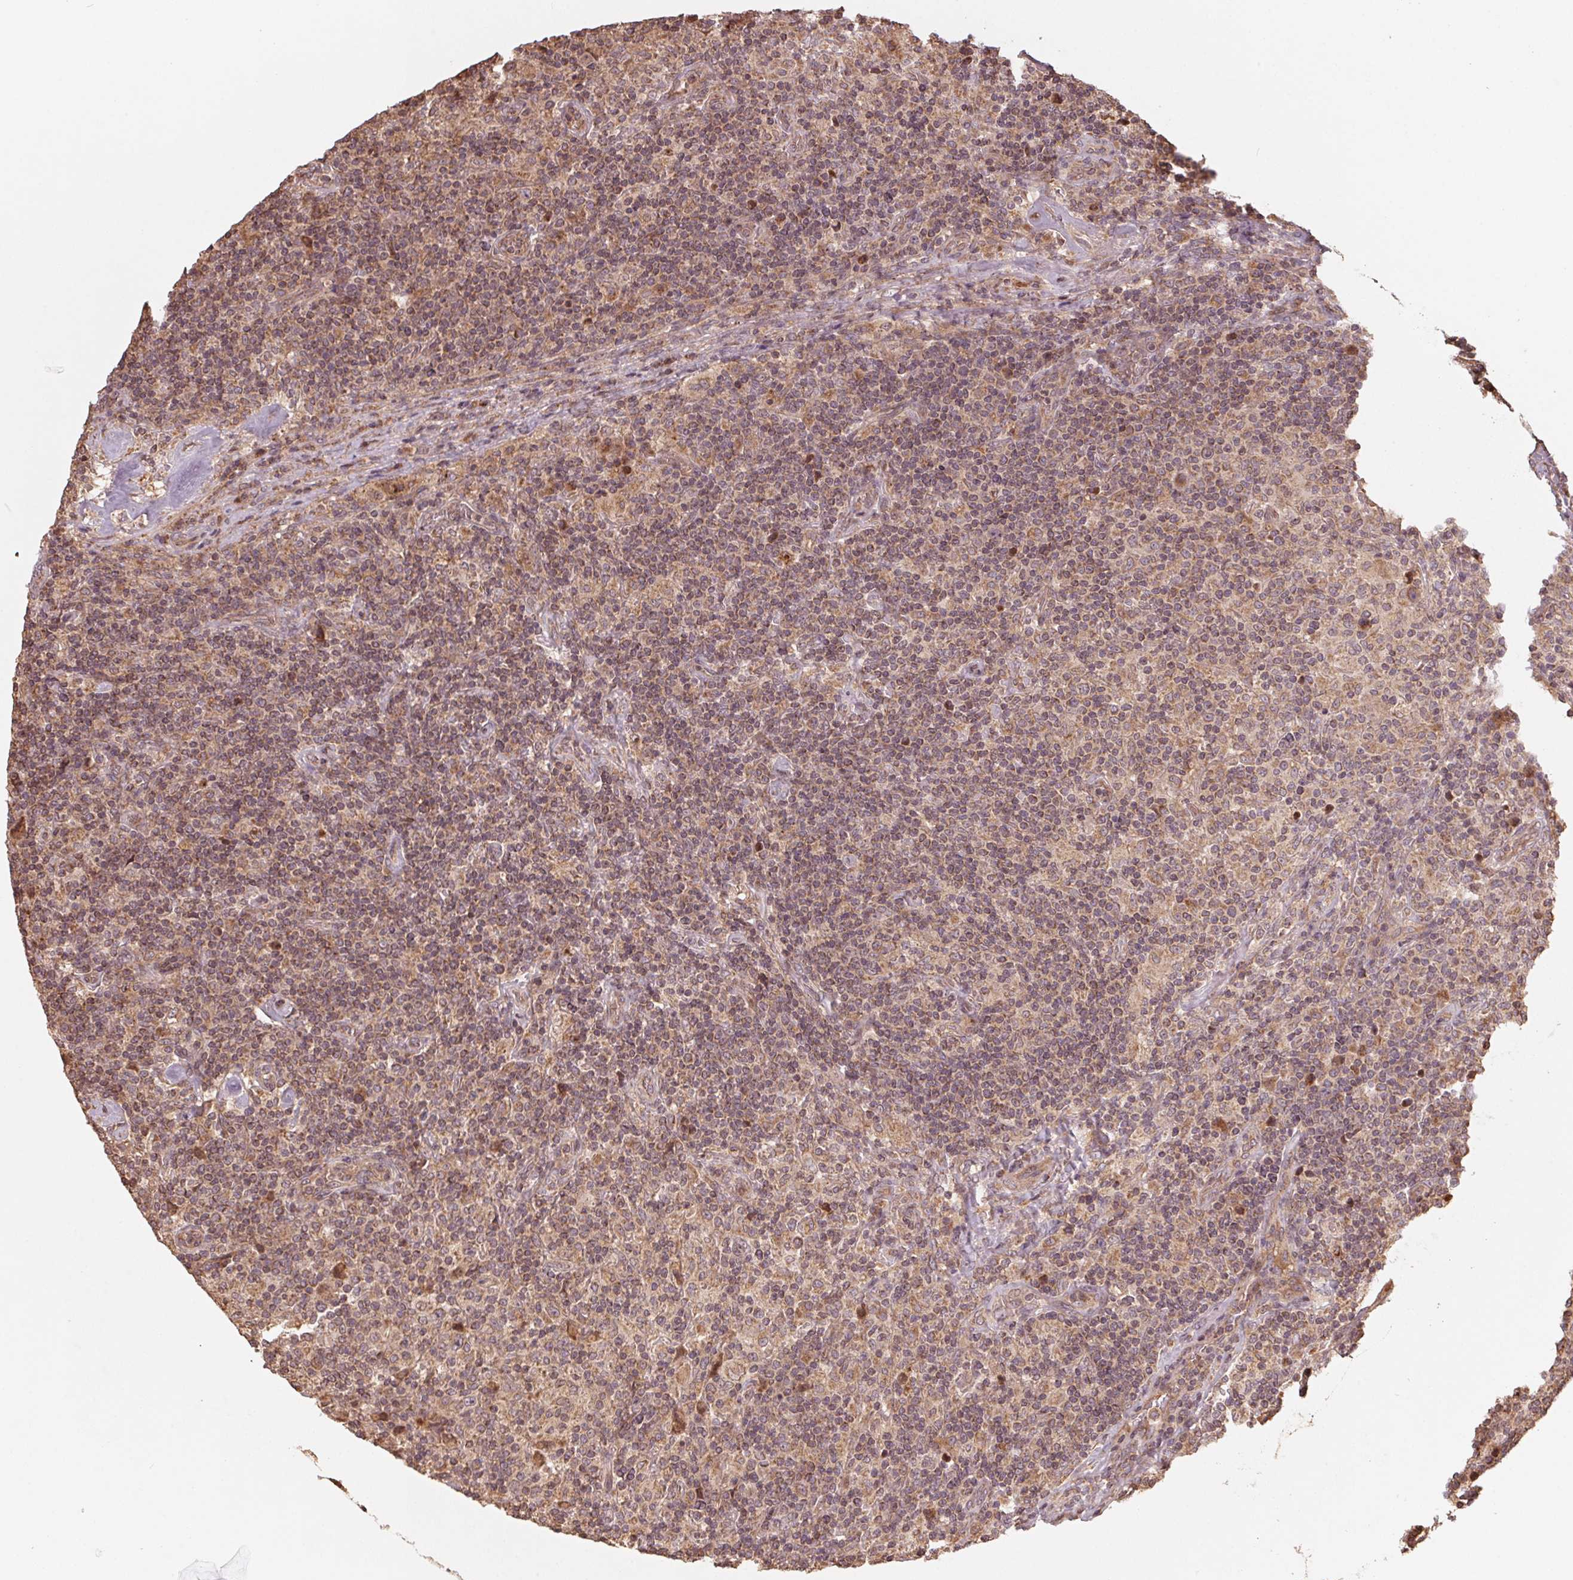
{"staining": {"intensity": "moderate", "quantity": ">75%", "location": "cytoplasmic/membranous"}, "tissue": "lymphoma", "cell_type": "Tumor cells", "image_type": "cancer", "snomed": [{"axis": "morphology", "description": "Hodgkin's disease, NOS"}, {"axis": "topography", "description": "Lymph node"}], "caption": "This histopathology image exhibits Hodgkin's disease stained with IHC to label a protein in brown. The cytoplasmic/membranous of tumor cells show moderate positivity for the protein. Nuclei are counter-stained blue.", "gene": "WBP2", "patient": {"sex": "male", "age": 70}}